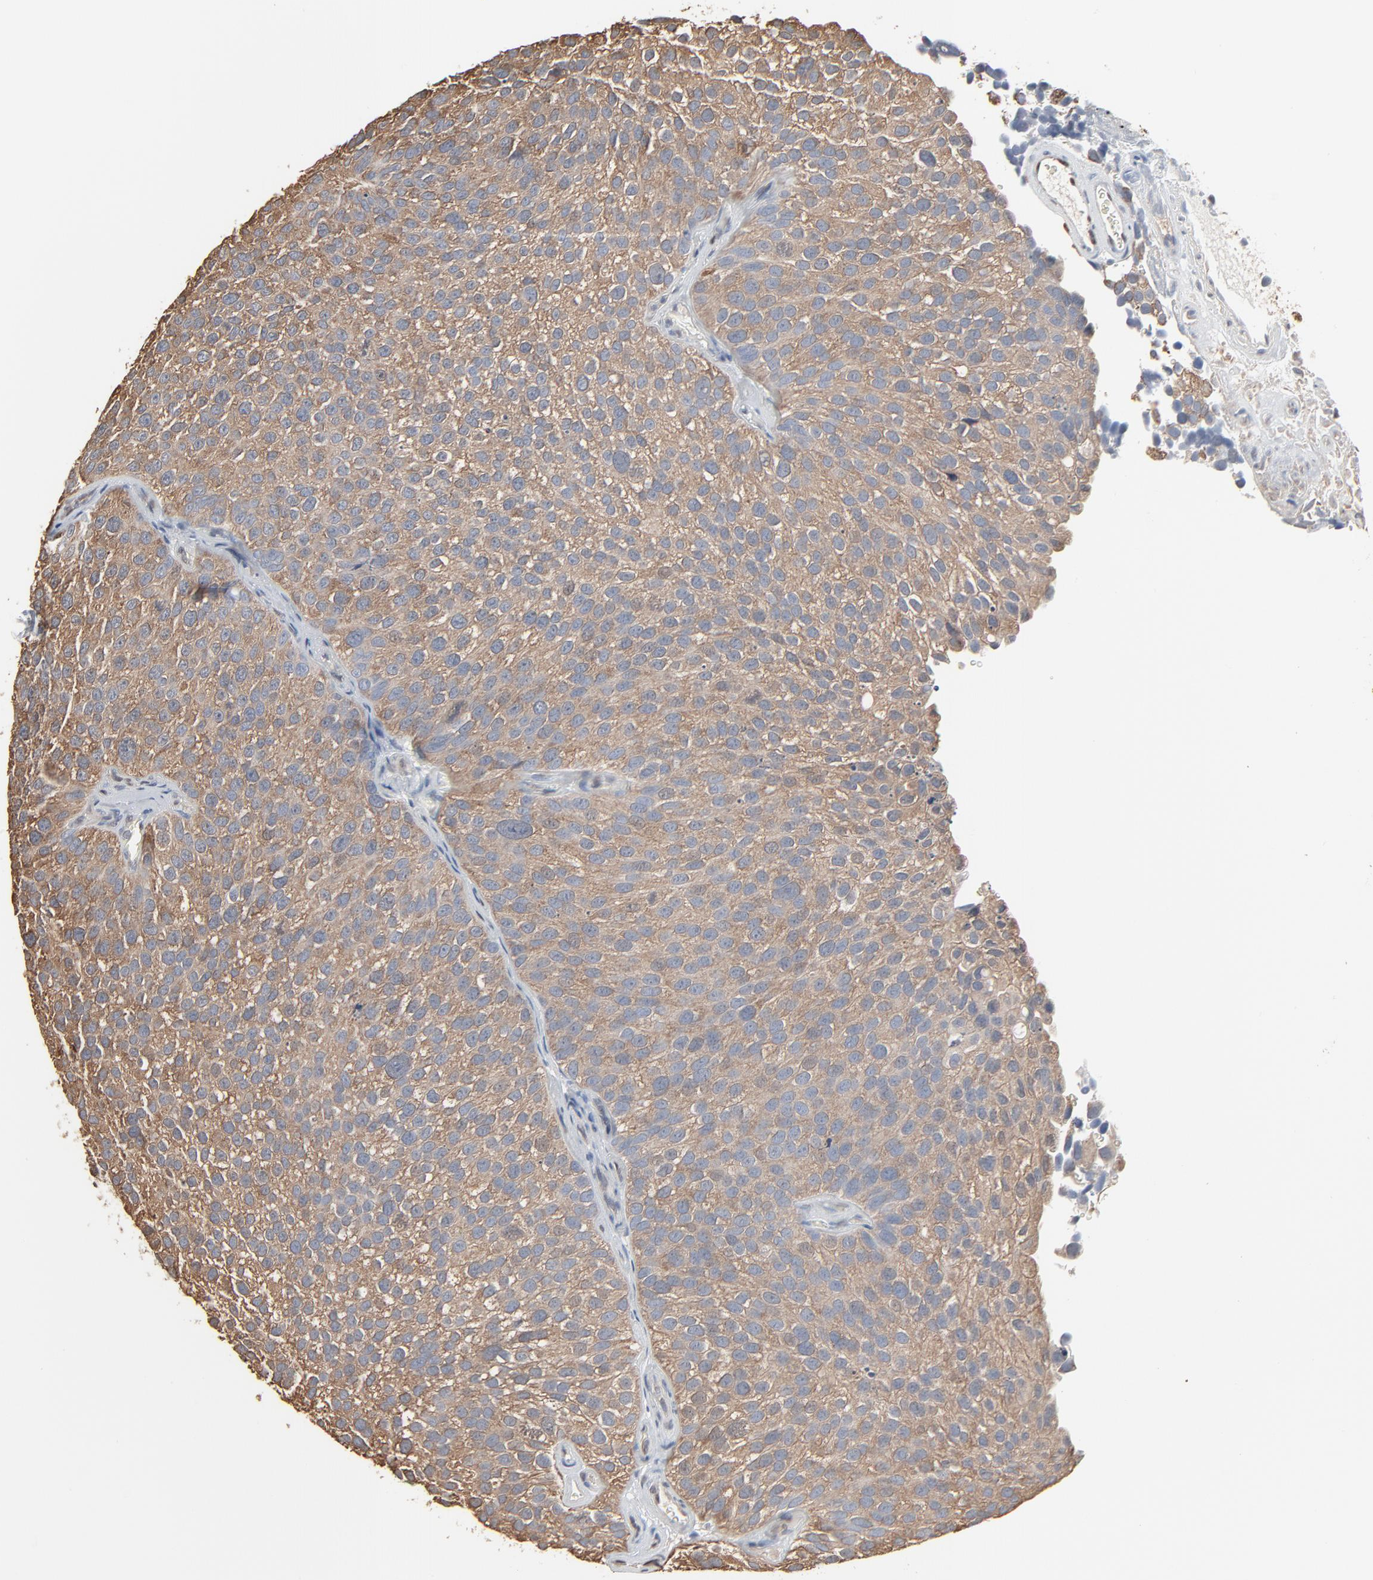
{"staining": {"intensity": "moderate", "quantity": ">75%", "location": "cytoplasmic/membranous"}, "tissue": "urothelial cancer", "cell_type": "Tumor cells", "image_type": "cancer", "snomed": [{"axis": "morphology", "description": "Urothelial carcinoma, High grade"}, {"axis": "topography", "description": "Urinary bladder"}], "caption": "Urothelial cancer was stained to show a protein in brown. There is medium levels of moderate cytoplasmic/membranous staining in about >75% of tumor cells.", "gene": "CCT5", "patient": {"sex": "male", "age": 72}}